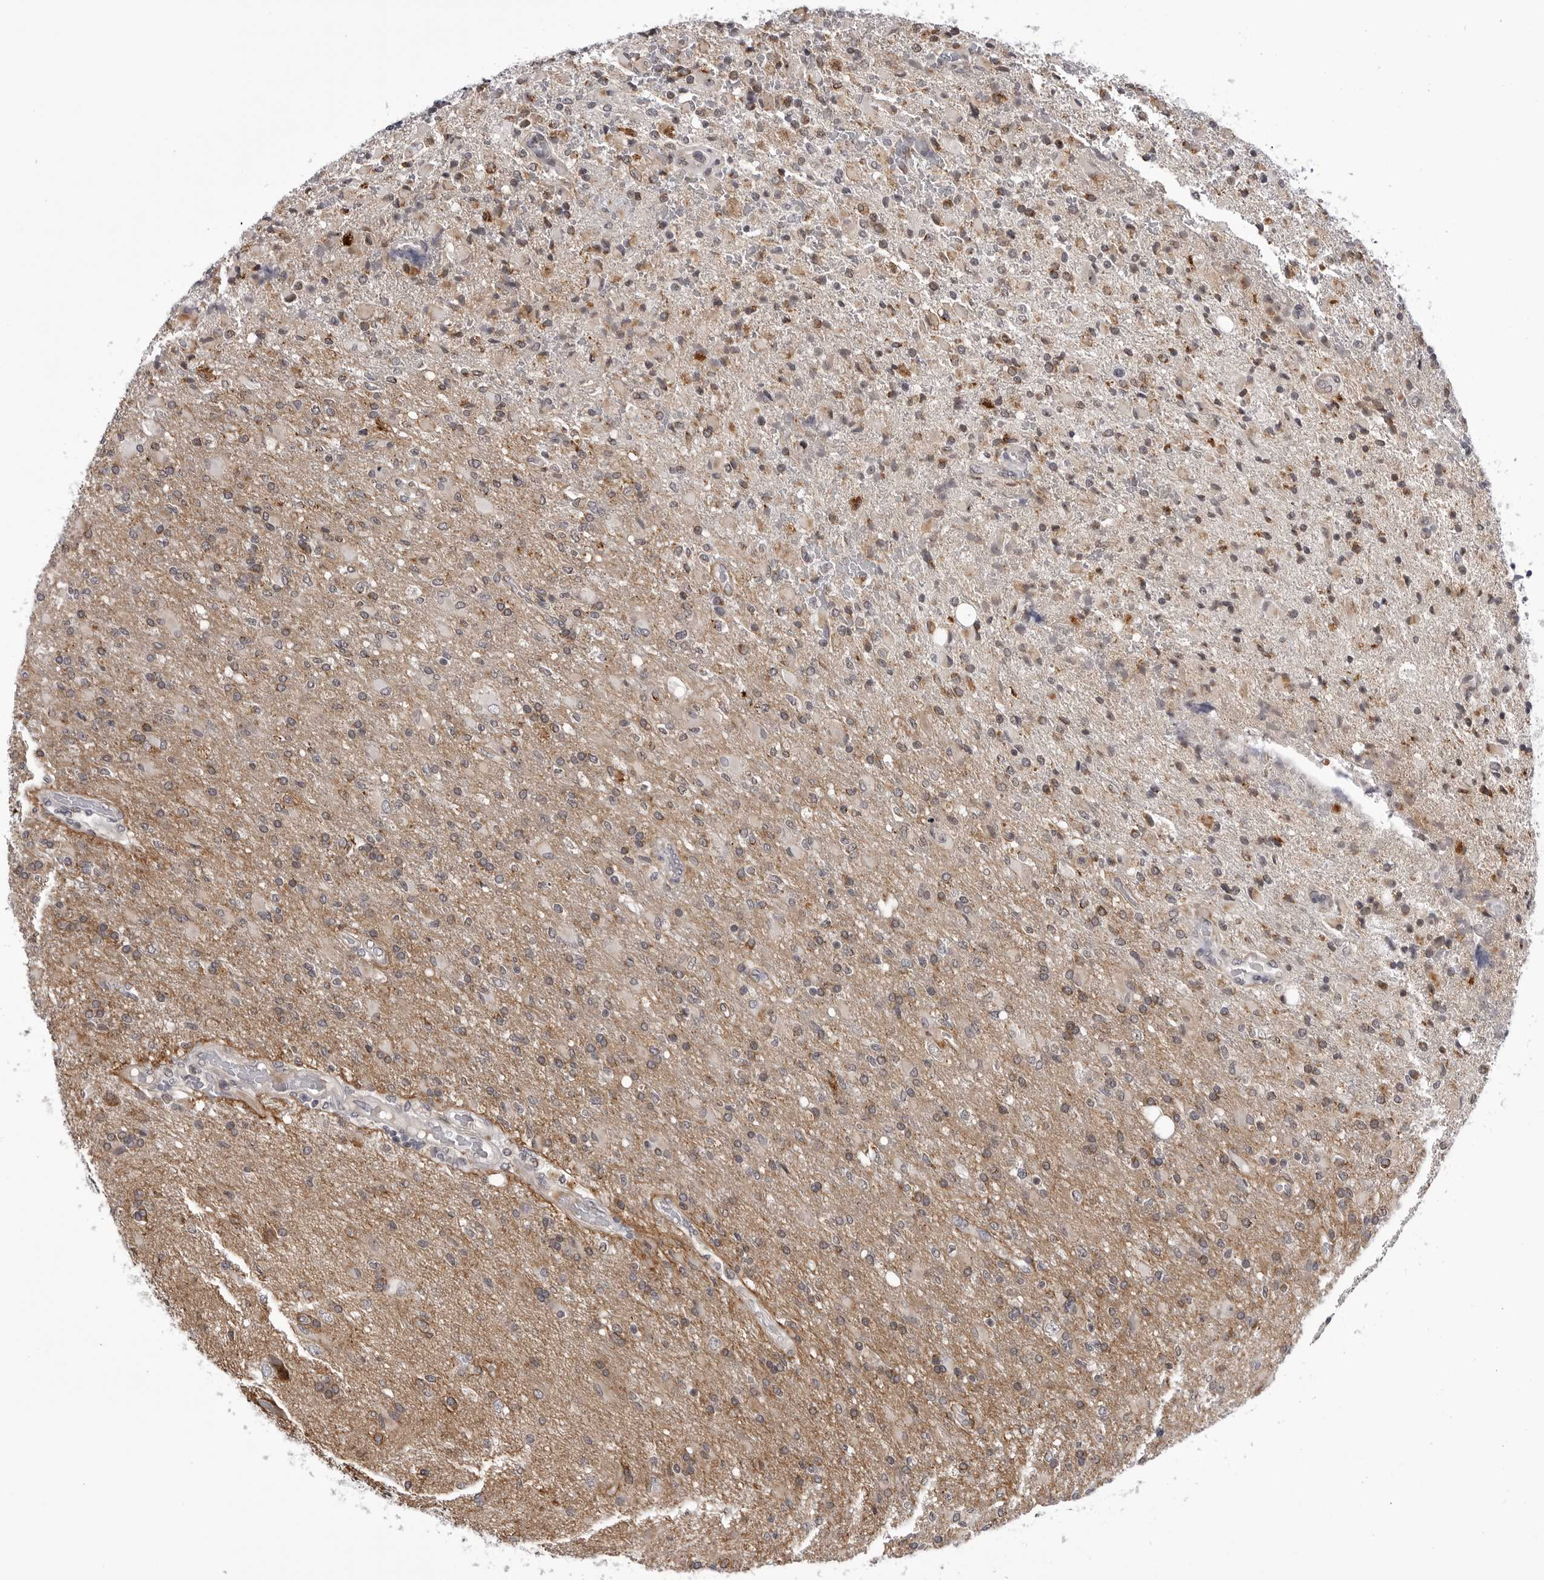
{"staining": {"intensity": "strong", "quantity": "25%-75%", "location": "cytoplasmic/membranous"}, "tissue": "glioma", "cell_type": "Tumor cells", "image_type": "cancer", "snomed": [{"axis": "morphology", "description": "Glioma, malignant, High grade"}, {"axis": "topography", "description": "Brain"}], "caption": "There is high levels of strong cytoplasmic/membranous staining in tumor cells of glioma, as demonstrated by immunohistochemical staining (brown color).", "gene": "CDK20", "patient": {"sex": "male", "age": 71}}